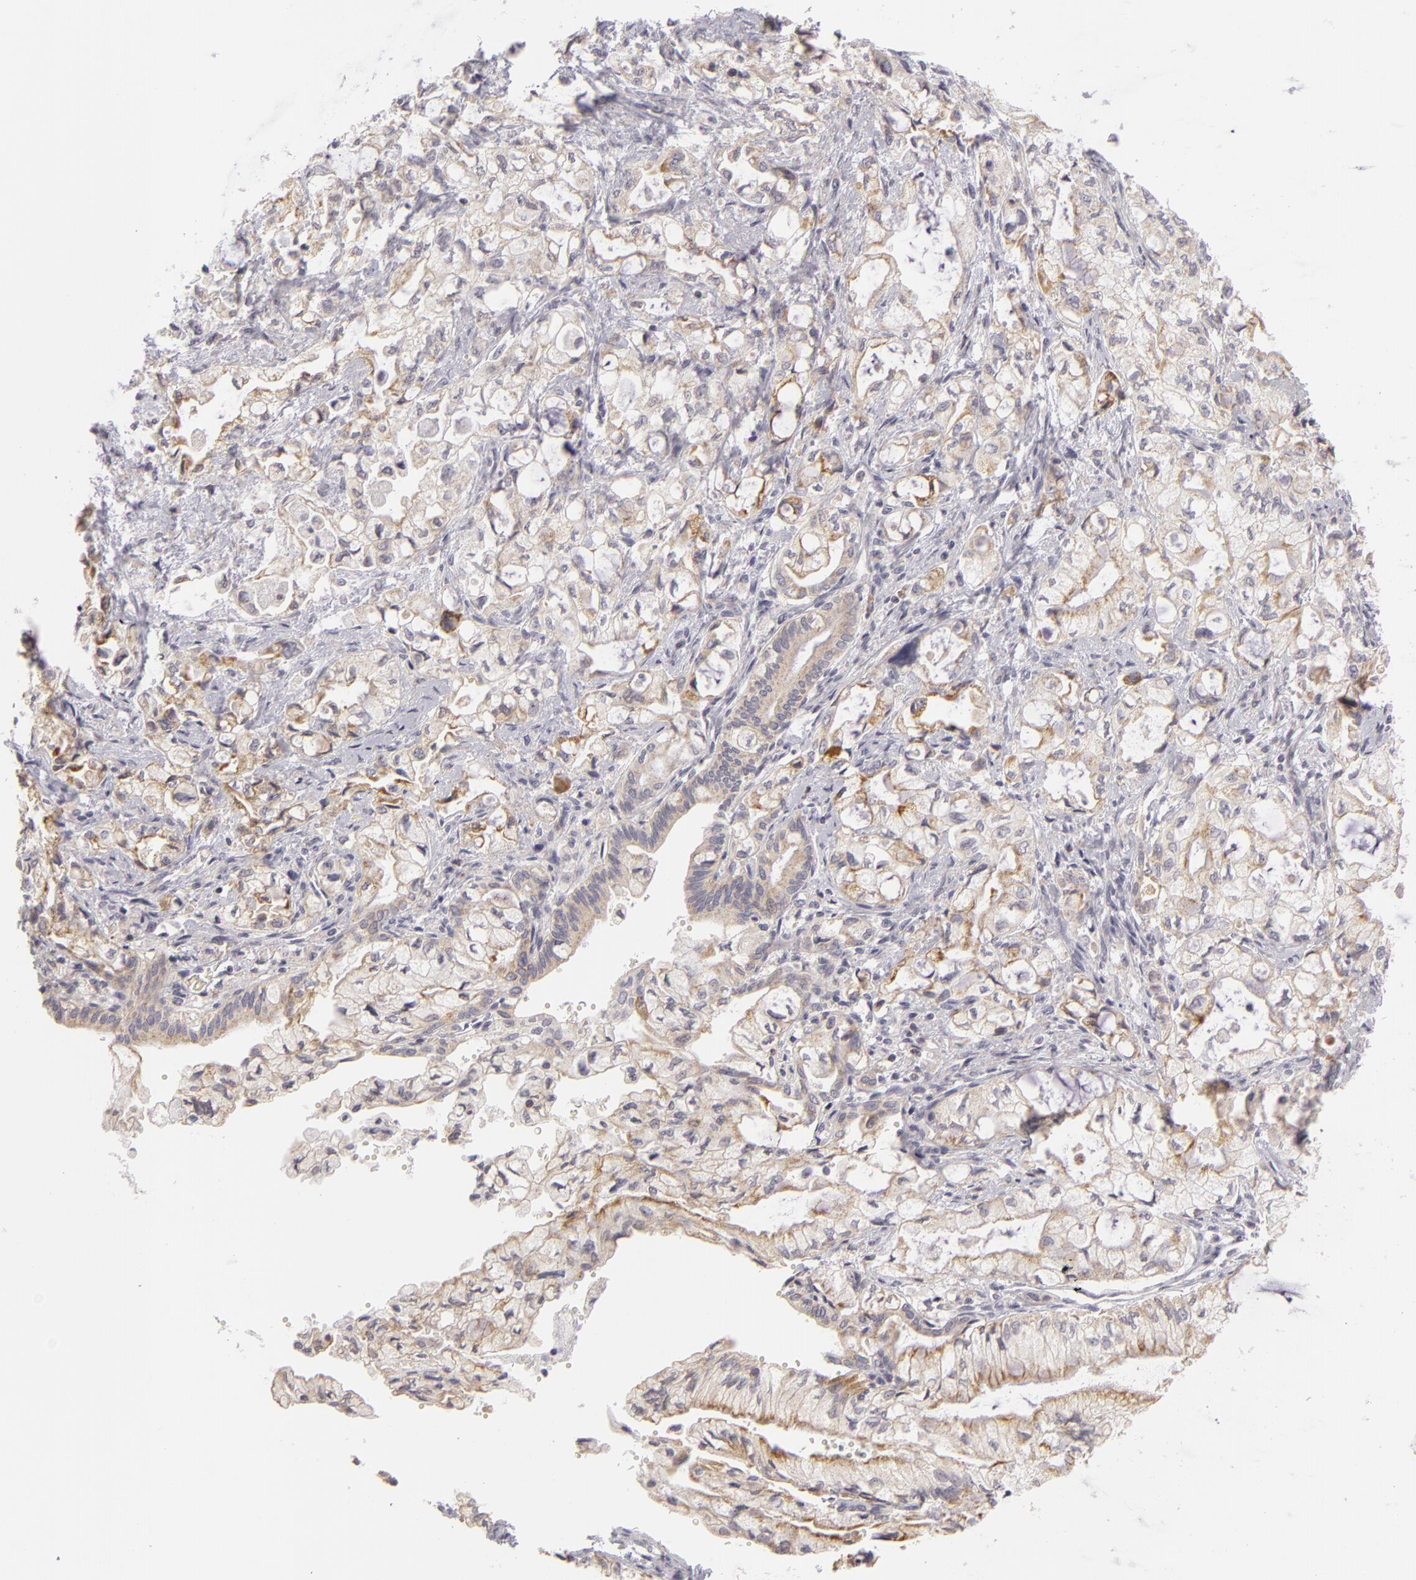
{"staining": {"intensity": "weak", "quantity": "25%-75%", "location": "cytoplasmic/membranous"}, "tissue": "pancreatic cancer", "cell_type": "Tumor cells", "image_type": "cancer", "snomed": [{"axis": "morphology", "description": "Adenocarcinoma, NOS"}, {"axis": "topography", "description": "Pancreas"}], "caption": "Immunohistochemistry (IHC) (DAB) staining of pancreatic cancer reveals weak cytoplasmic/membranous protein positivity in about 25%-75% of tumor cells. The protein is shown in brown color, while the nuclei are stained blue.", "gene": "ATP2B3", "patient": {"sex": "male", "age": 79}}